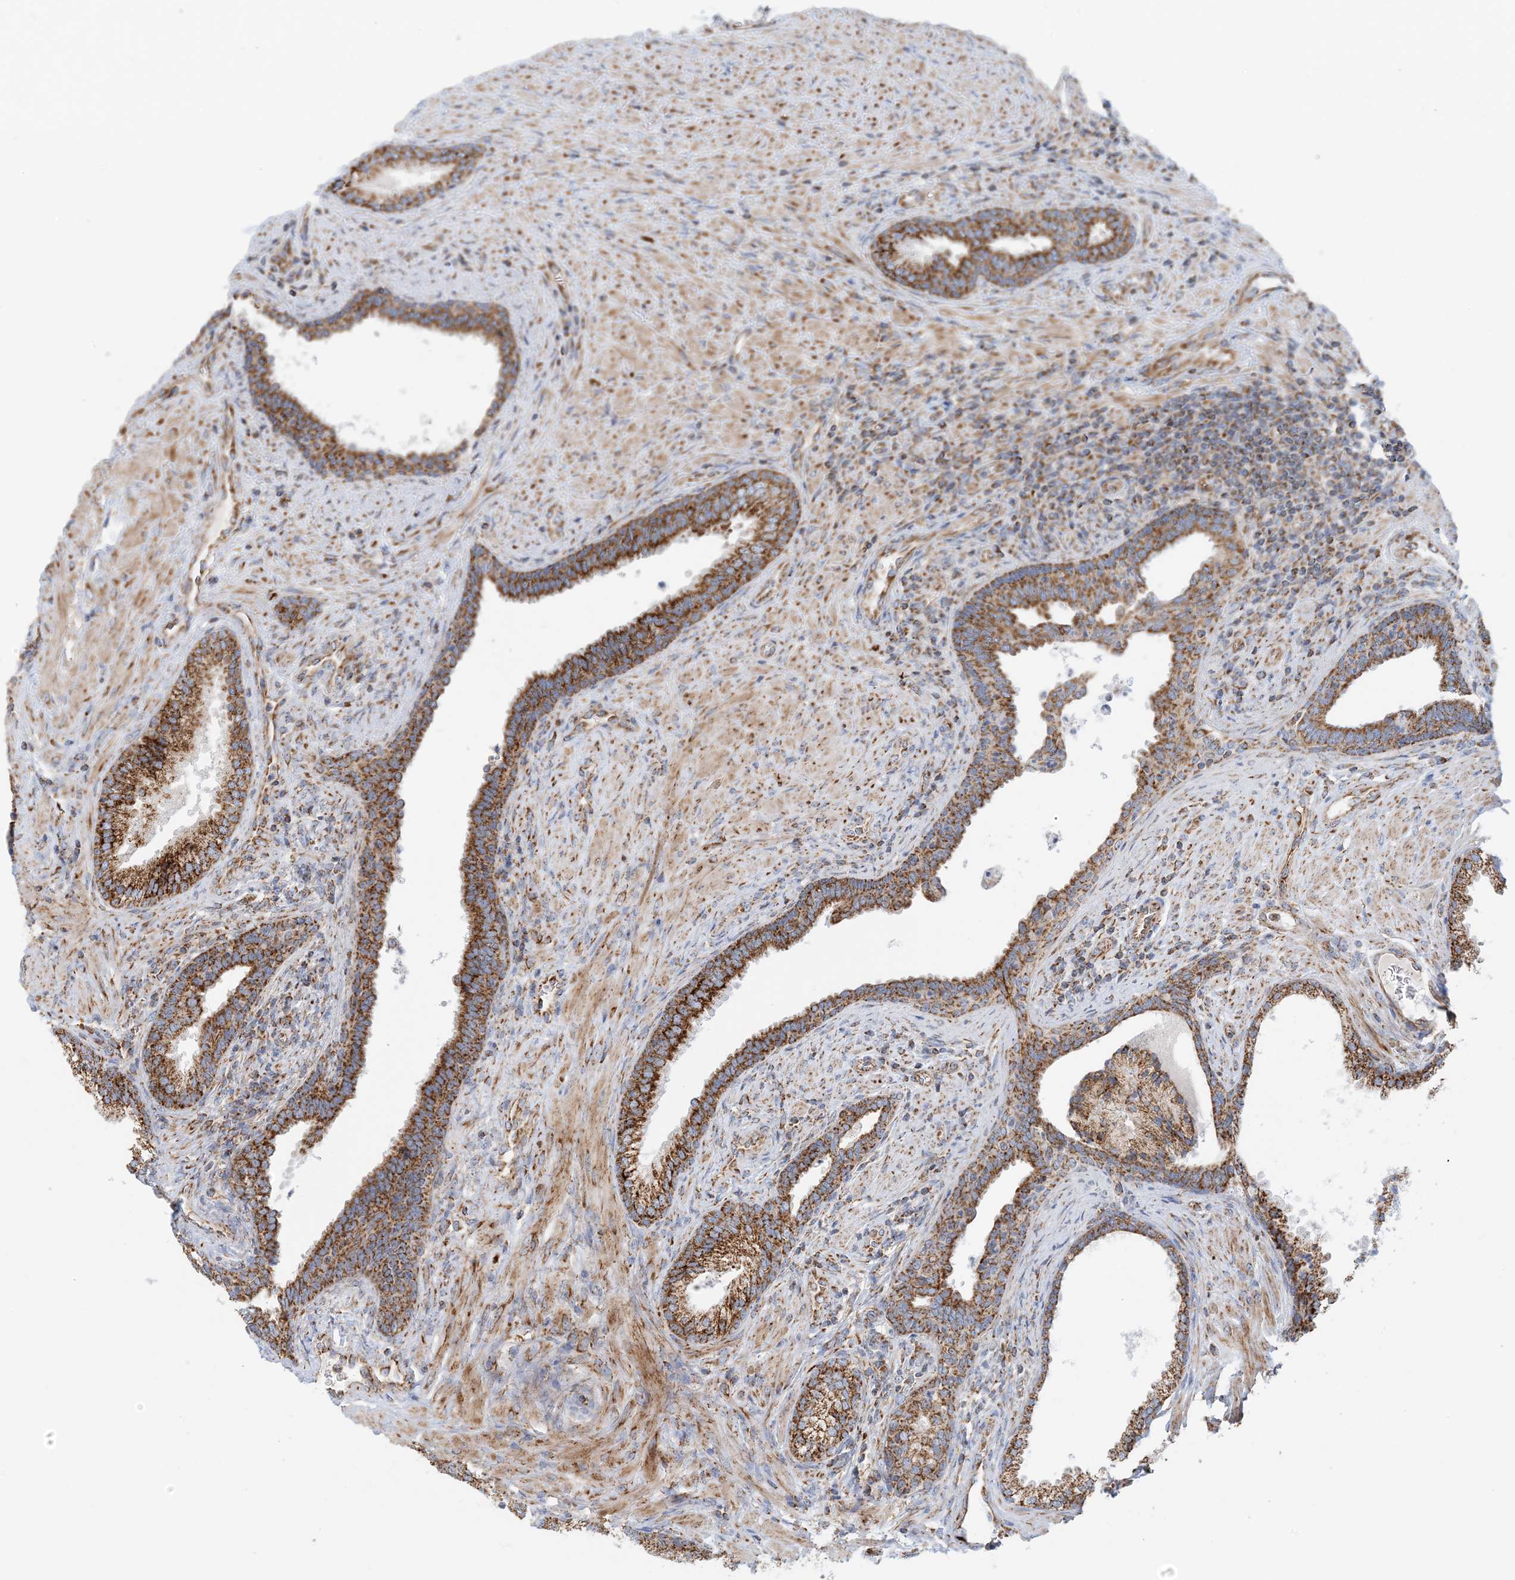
{"staining": {"intensity": "moderate", "quantity": ">75%", "location": "cytoplasmic/membranous"}, "tissue": "prostate", "cell_type": "Glandular cells", "image_type": "normal", "snomed": [{"axis": "morphology", "description": "Normal tissue, NOS"}, {"axis": "topography", "description": "Prostate"}], "caption": "Immunohistochemical staining of benign human prostate shows moderate cytoplasmic/membranous protein staining in about >75% of glandular cells.", "gene": "COA3", "patient": {"sex": "male", "age": 76}}